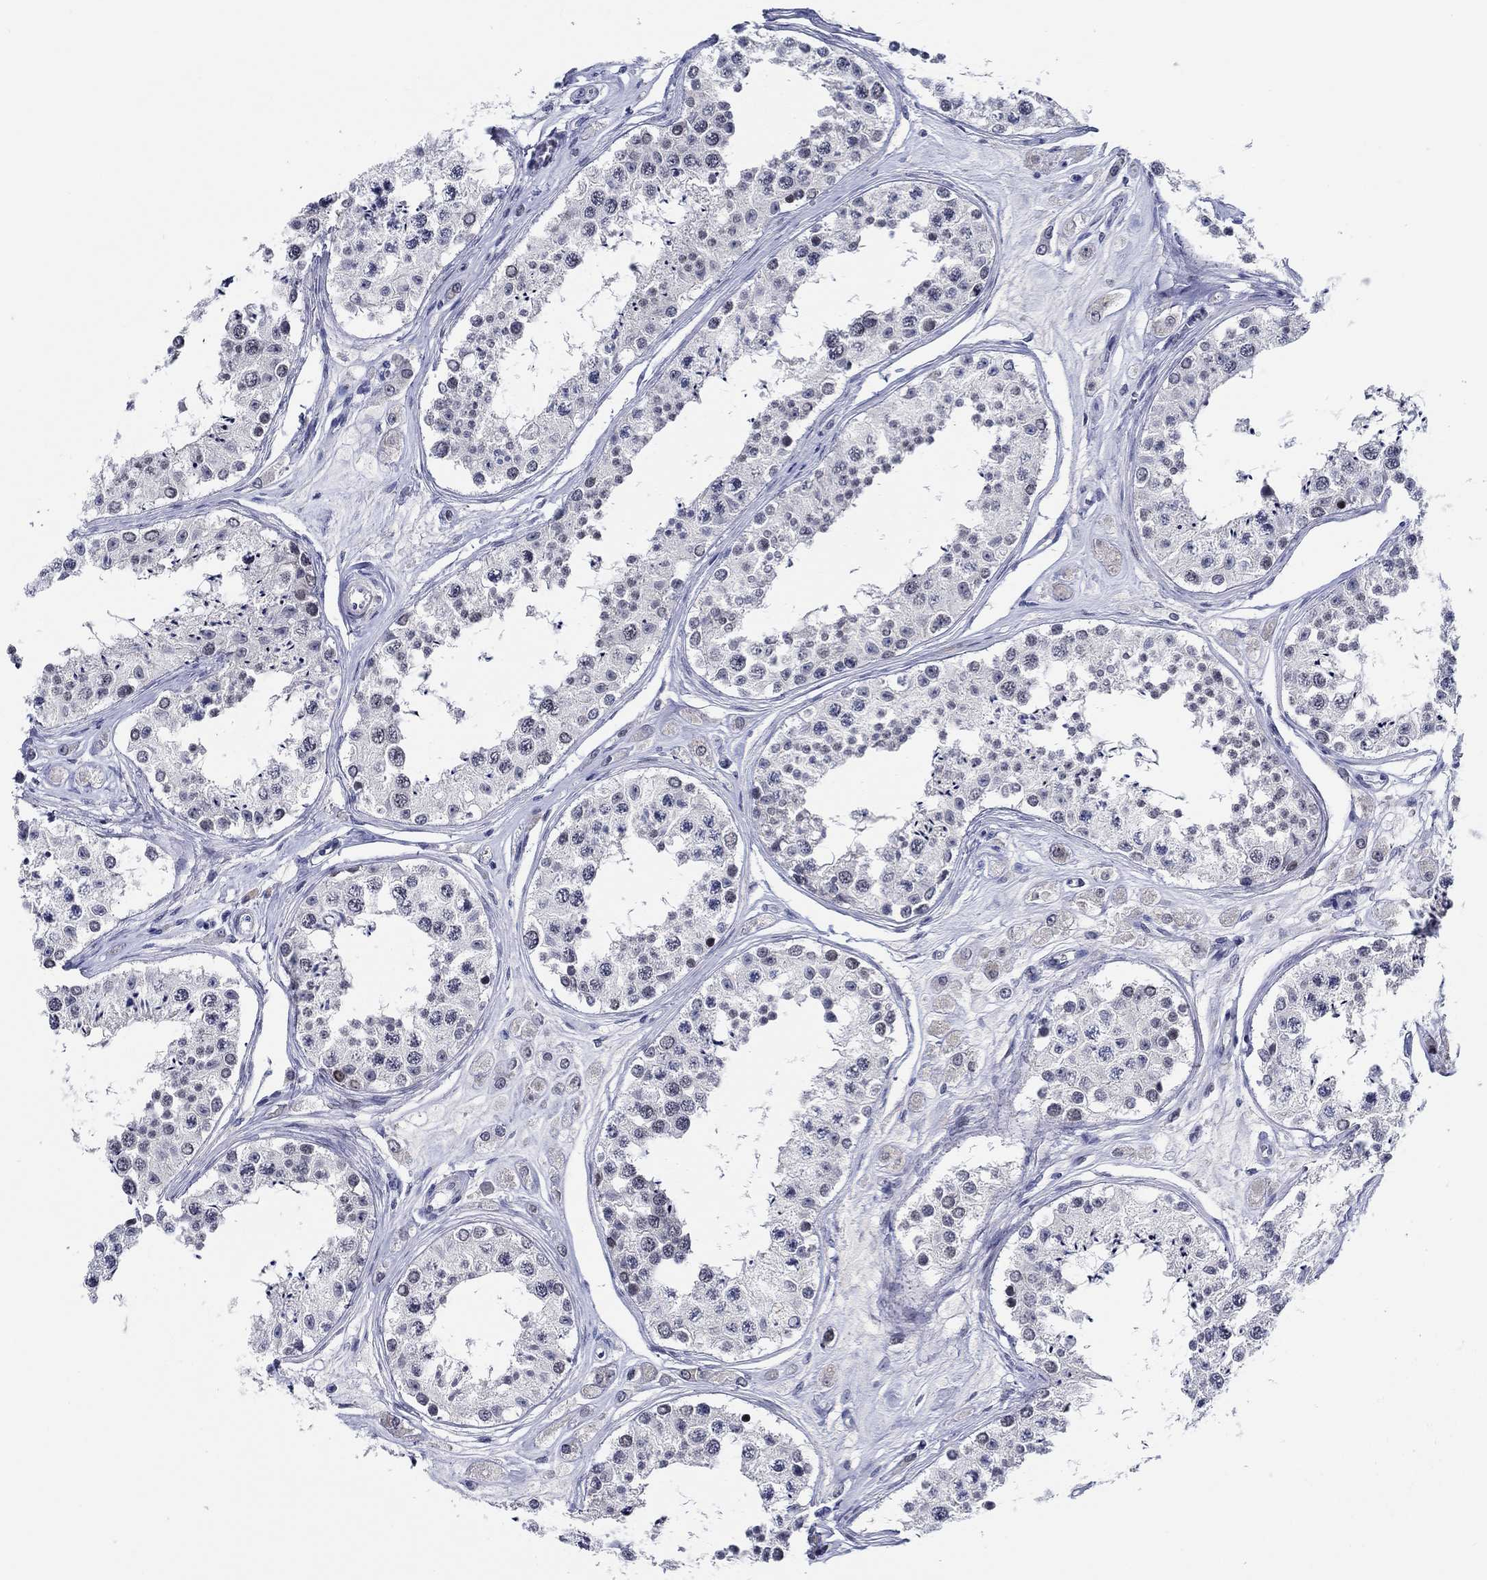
{"staining": {"intensity": "strong", "quantity": "<25%", "location": "nuclear"}, "tissue": "testis", "cell_type": "Cells in seminiferous ducts", "image_type": "normal", "snomed": [{"axis": "morphology", "description": "Normal tissue, NOS"}, {"axis": "topography", "description": "Testis"}], "caption": "Immunohistochemistry of normal testis displays medium levels of strong nuclear staining in about <25% of cells in seminiferous ducts.", "gene": "SLC34A1", "patient": {"sex": "male", "age": 25}}